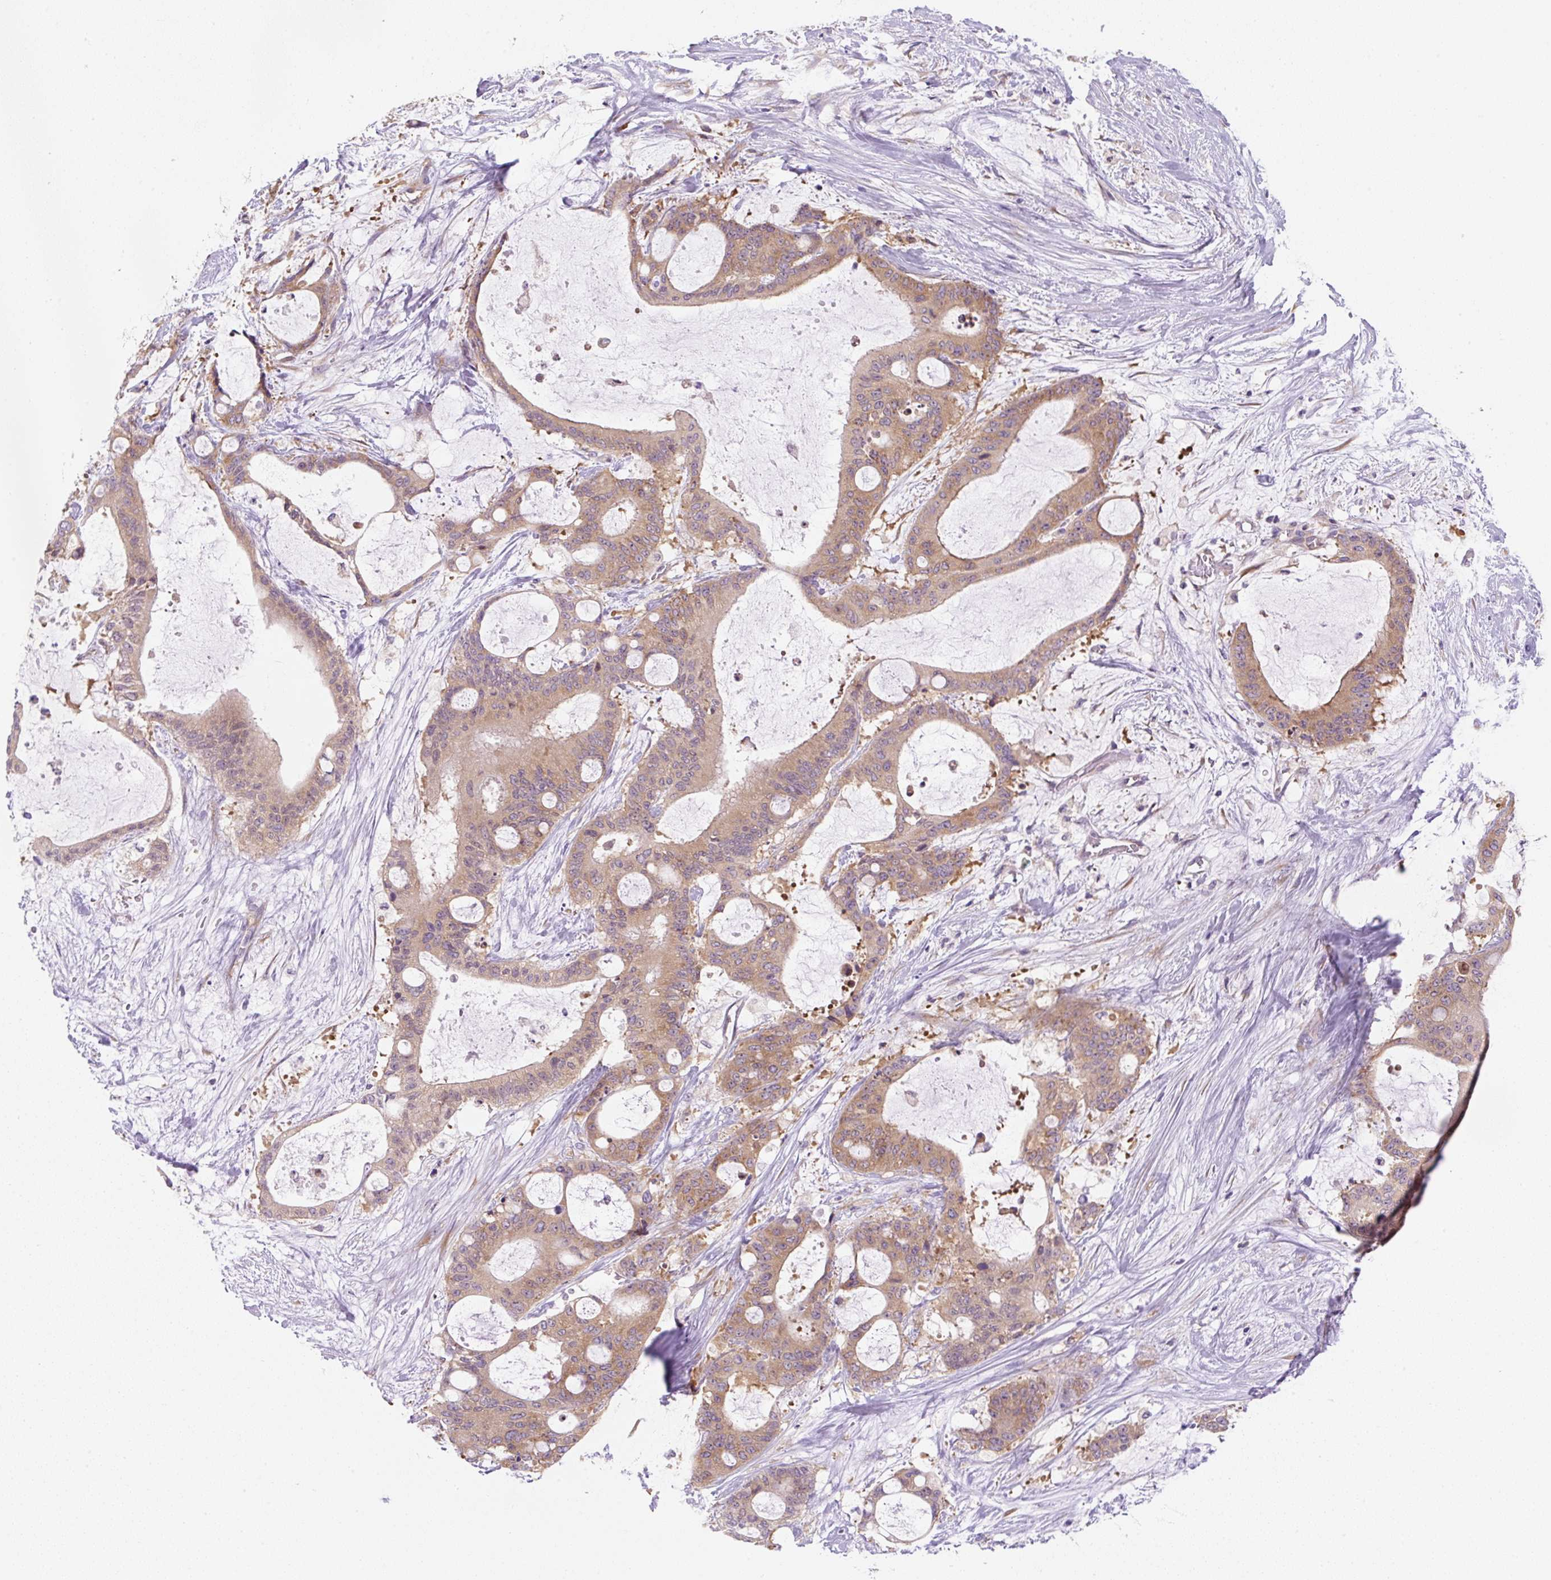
{"staining": {"intensity": "moderate", "quantity": ">75%", "location": "cytoplasmic/membranous"}, "tissue": "liver cancer", "cell_type": "Tumor cells", "image_type": "cancer", "snomed": [{"axis": "morphology", "description": "Normal tissue, NOS"}, {"axis": "morphology", "description": "Cholangiocarcinoma"}, {"axis": "topography", "description": "Liver"}, {"axis": "topography", "description": "Peripheral nerve tissue"}], "caption": "Tumor cells reveal medium levels of moderate cytoplasmic/membranous expression in approximately >75% of cells in human cholangiocarcinoma (liver). (Stains: DAB in brown, nuclei in blue, Microscopy: brightfield microscopy at high magnification).", "gene": "RPL18A", "patient": {"sex": "female", "age": 73}}